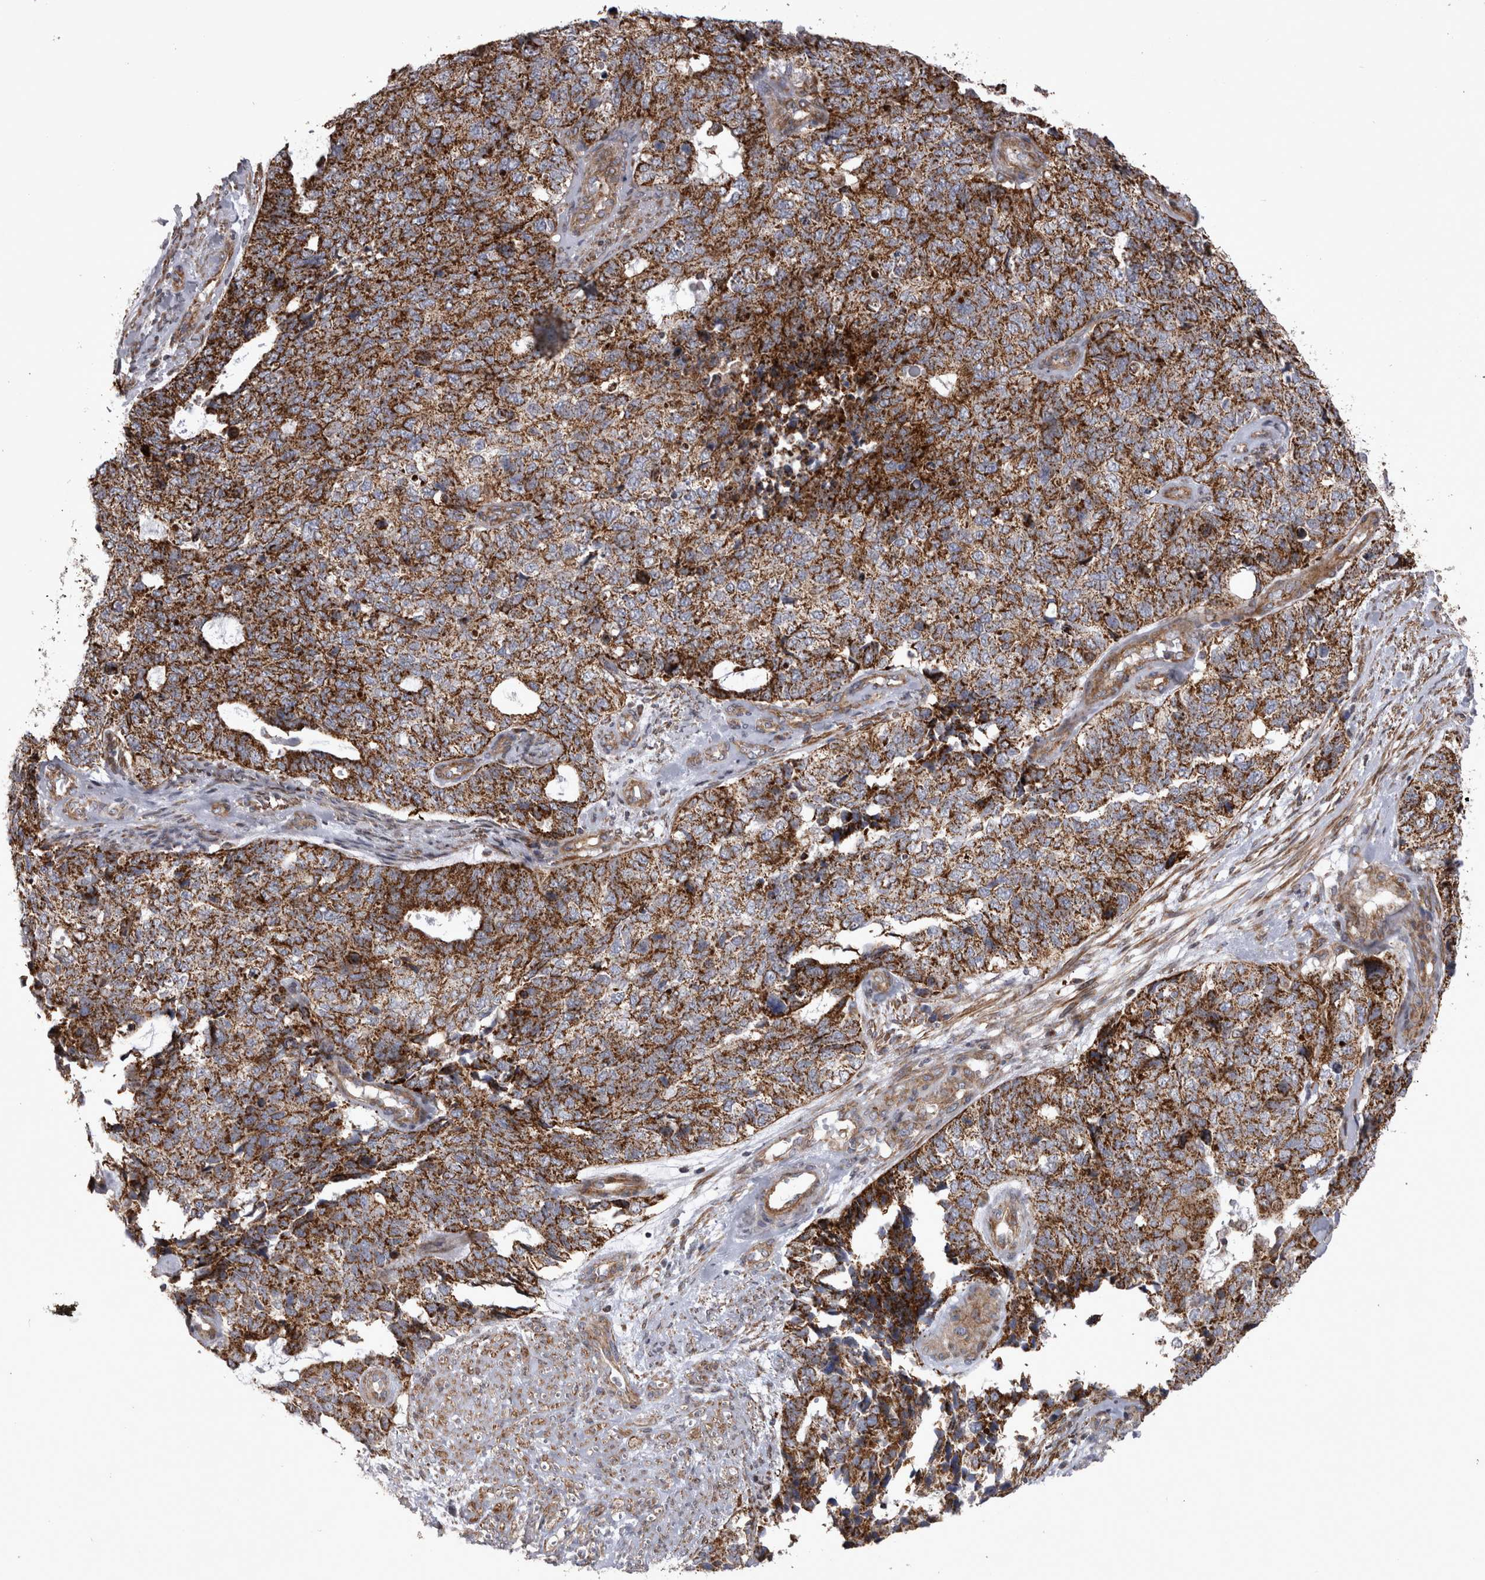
{"staining": {"intensity": "strong", "quantity": ">75%", "location": "cytoplasmic/membranous"}, "tissue": "cervical cancer", "cell_type": "Tumor cells", "image_type": "cancer", "snomed": [{"axis": "morphology", "description": "Squamous cell carcinoma, NOS"}, {"axis": "topography", "description": "Cervix"}], "caption": "A brown stain shows strong cytoplasmic/membranous expression of a protein in cervical cancer tumor cells.", "gene": "TSPOAP1", "patient": {"sex": "female", "age": 63}}